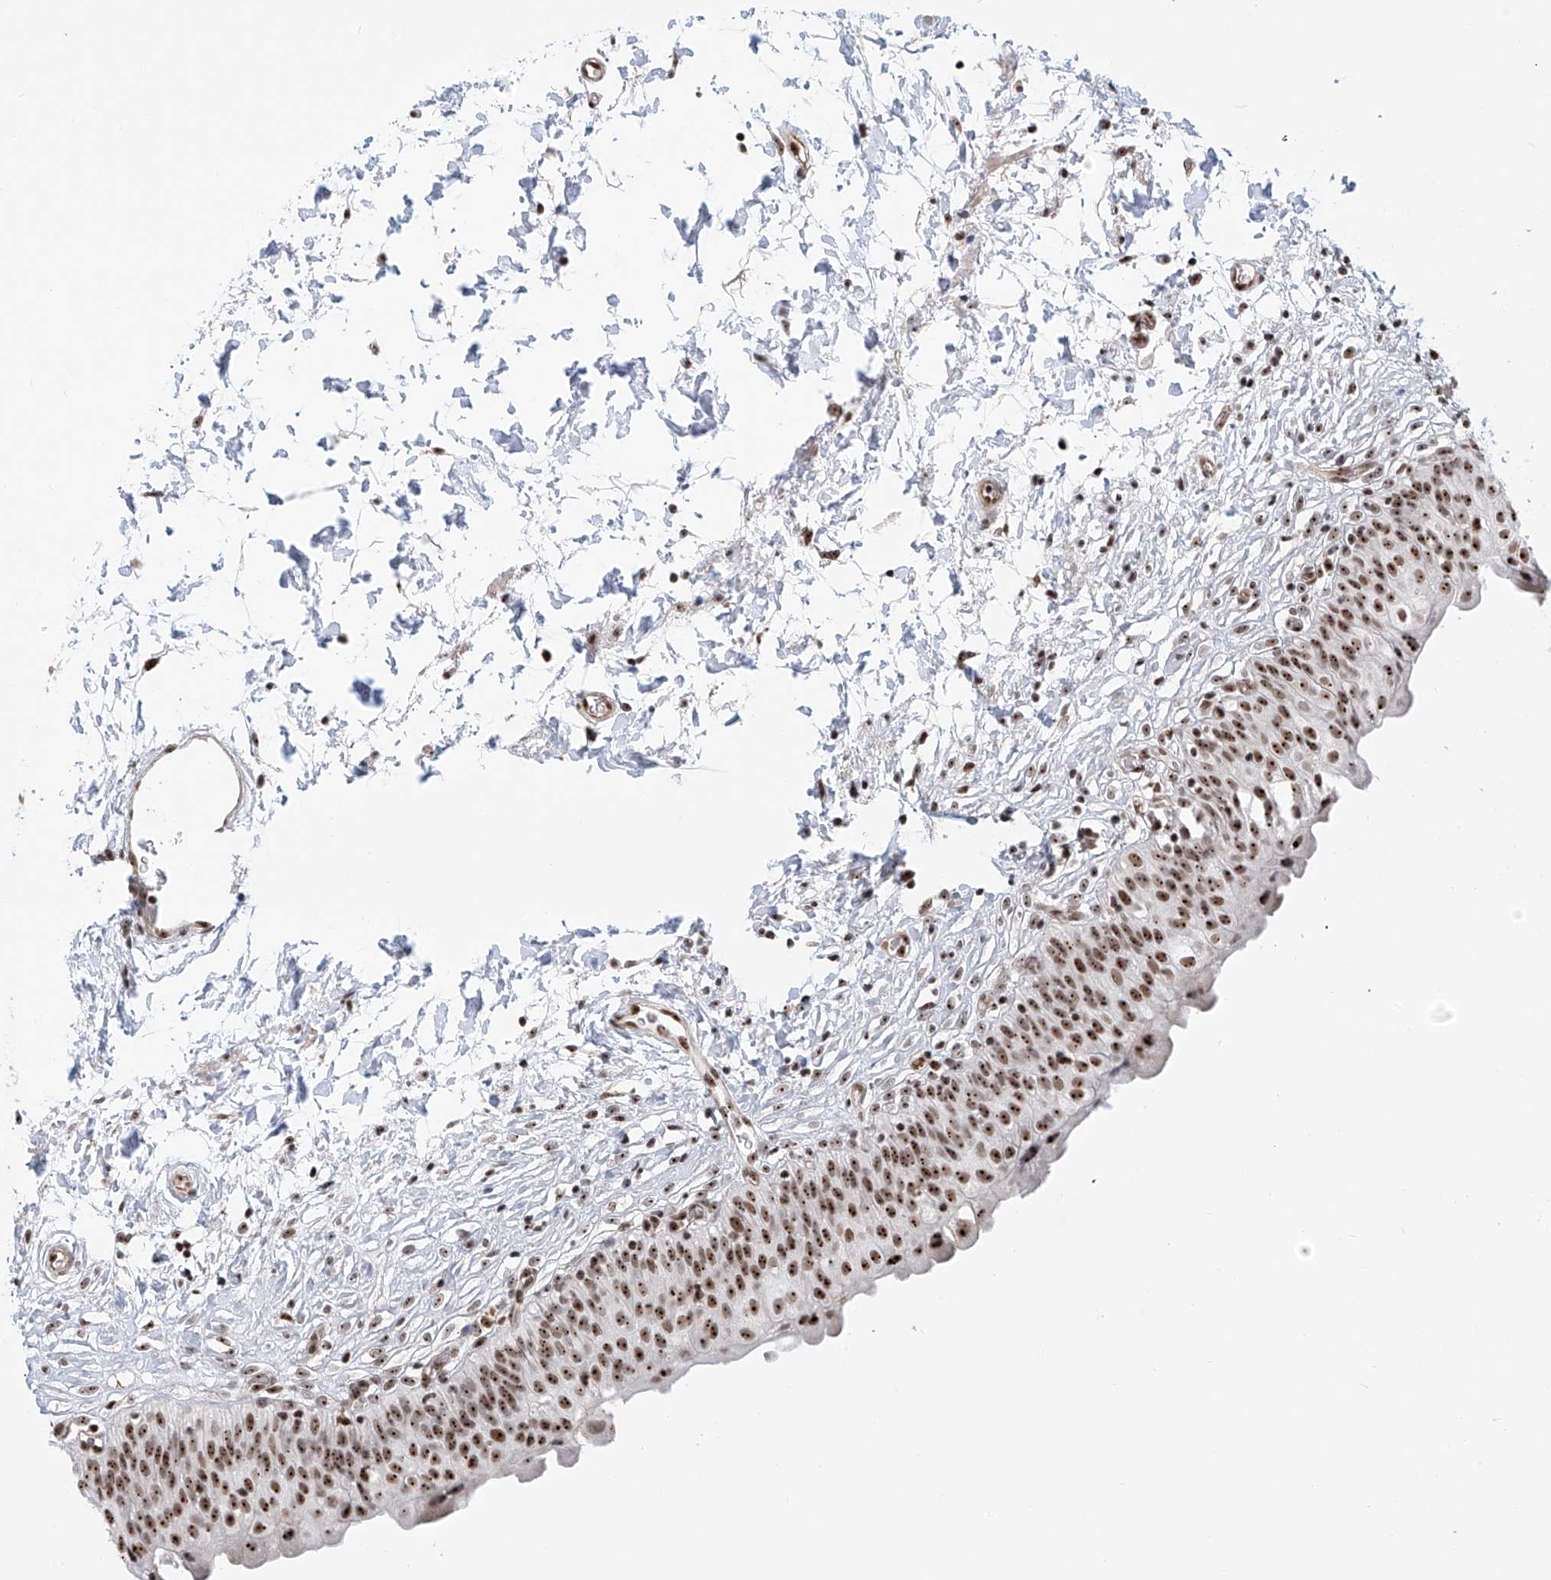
{"staining": {"intensity": "strong", "quantity": ">75%", "location": "nuclear"}, "tissue": "urinary bladder", "cell_type": "Urothelial cells", "image_type": "normal", "snomed": [{"axis": "morphology", "description": "Normal tissue, NOS"}, {"axis": "topography", "description": "Urinary bladder"}], "caption": "Immunohistochemistry (IHC) histopathology image of benign urinary bladder: human urinary bladder stained using immunohistochemistry exhibits high levels of strong protein expression localized specifically in the nuclear of urothelial cells, appearing as a nuclear brown color.", "gene": "PRUNE2", "patient": {"sex": "male", "age": 55}}